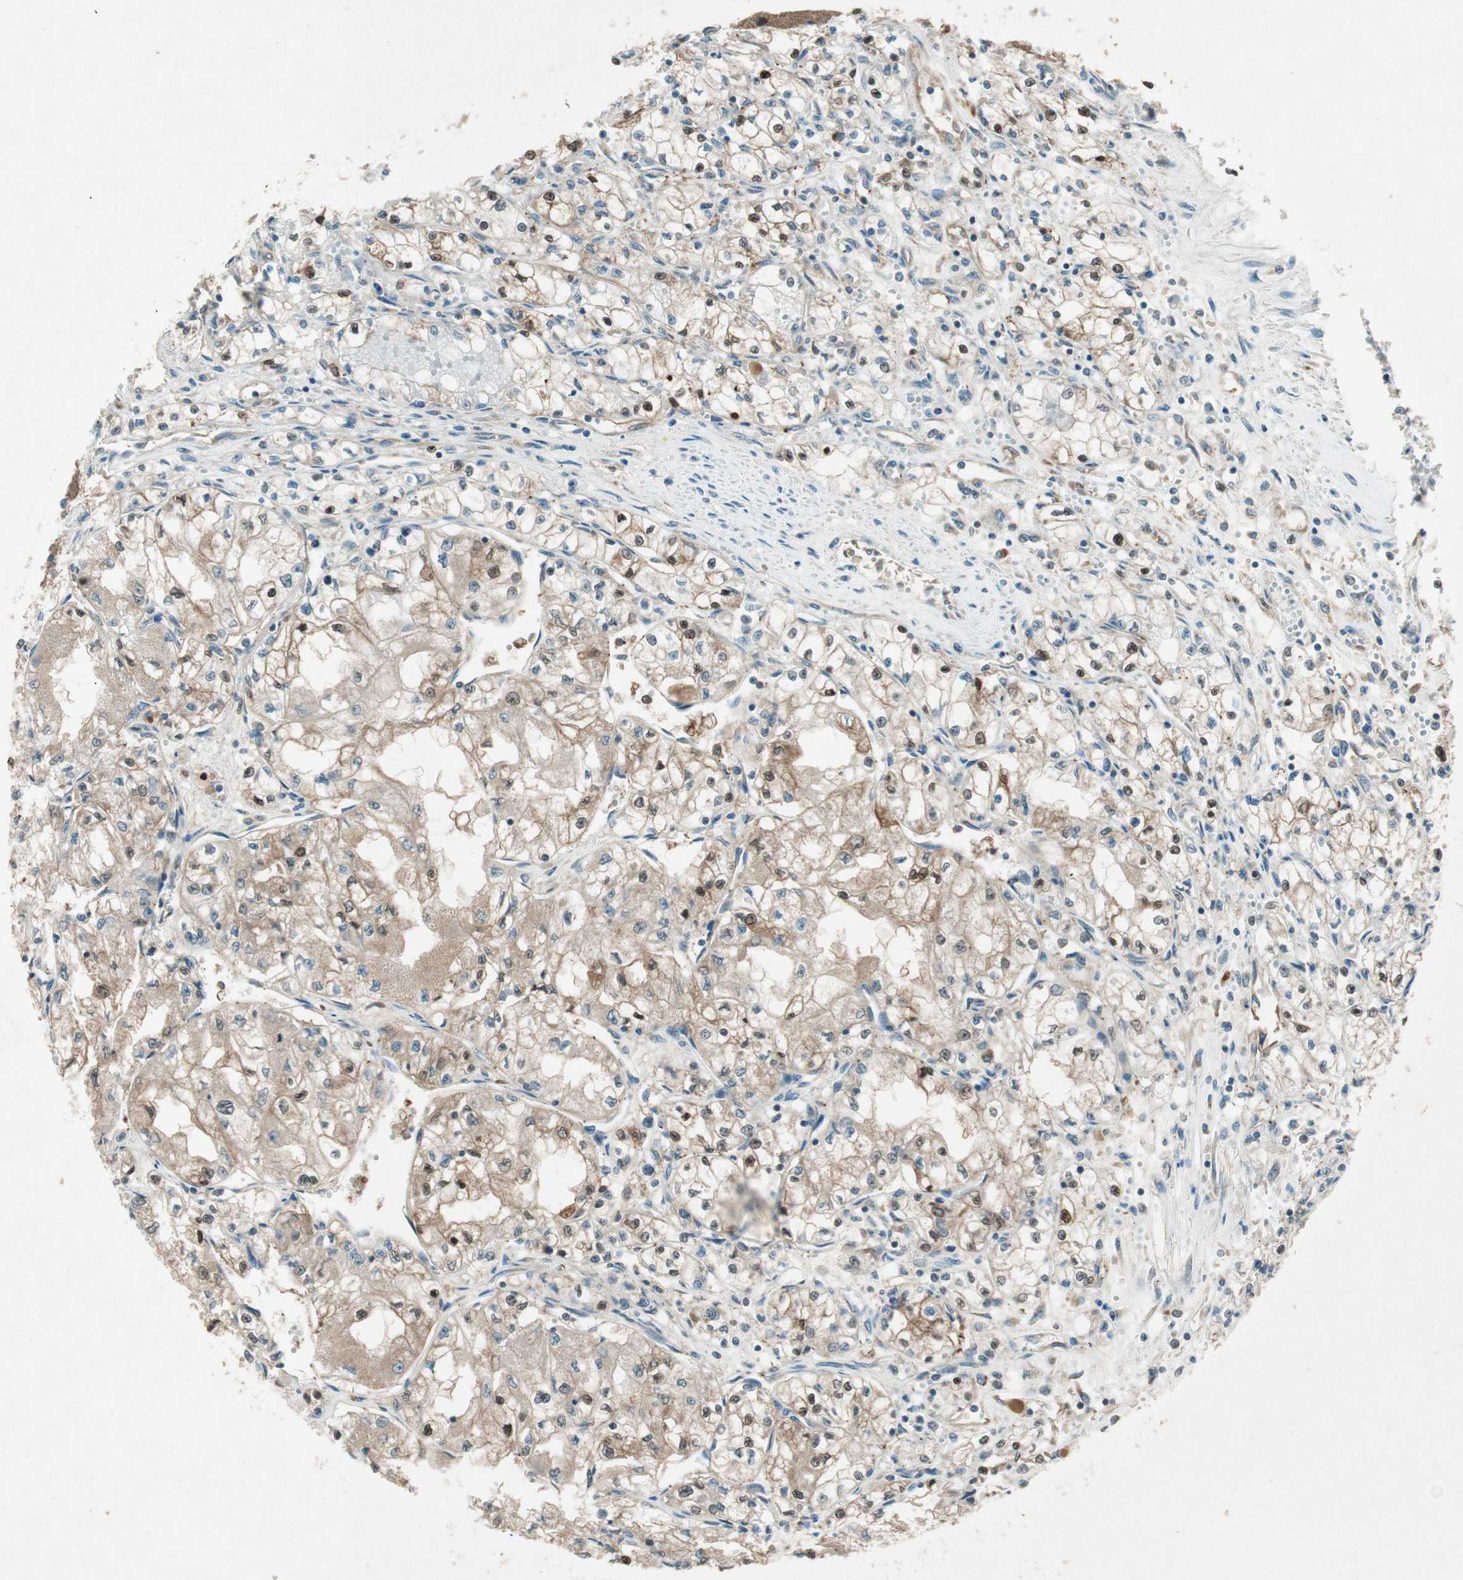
{"staining": {"intensity": "moderate", "quantity": ">75%", "location": "cytoplasmic/membranous,nuclear"}, "tissue": "renal cancer", "cell_type": "Tumor cells", "image_type": "cancer", "snomed": [{"axis": "morphology", "description": "Normal tissue, NOS"}, {"axis": "morphology", "description": "Adenocarcinoma, NOS"}, {"axis": "topography", "description": "Kidney"}], "caption": "Renal cancer (adenocarcinoma) stained with DAB immunohistochemistry (IHC) demonstrates medium levels of moderate cytoplasmic/membranous and nuclear staining in about >75% of tumor cells.", "gene": "CHADL", "patient": {"sex": "male", "age": 59}}